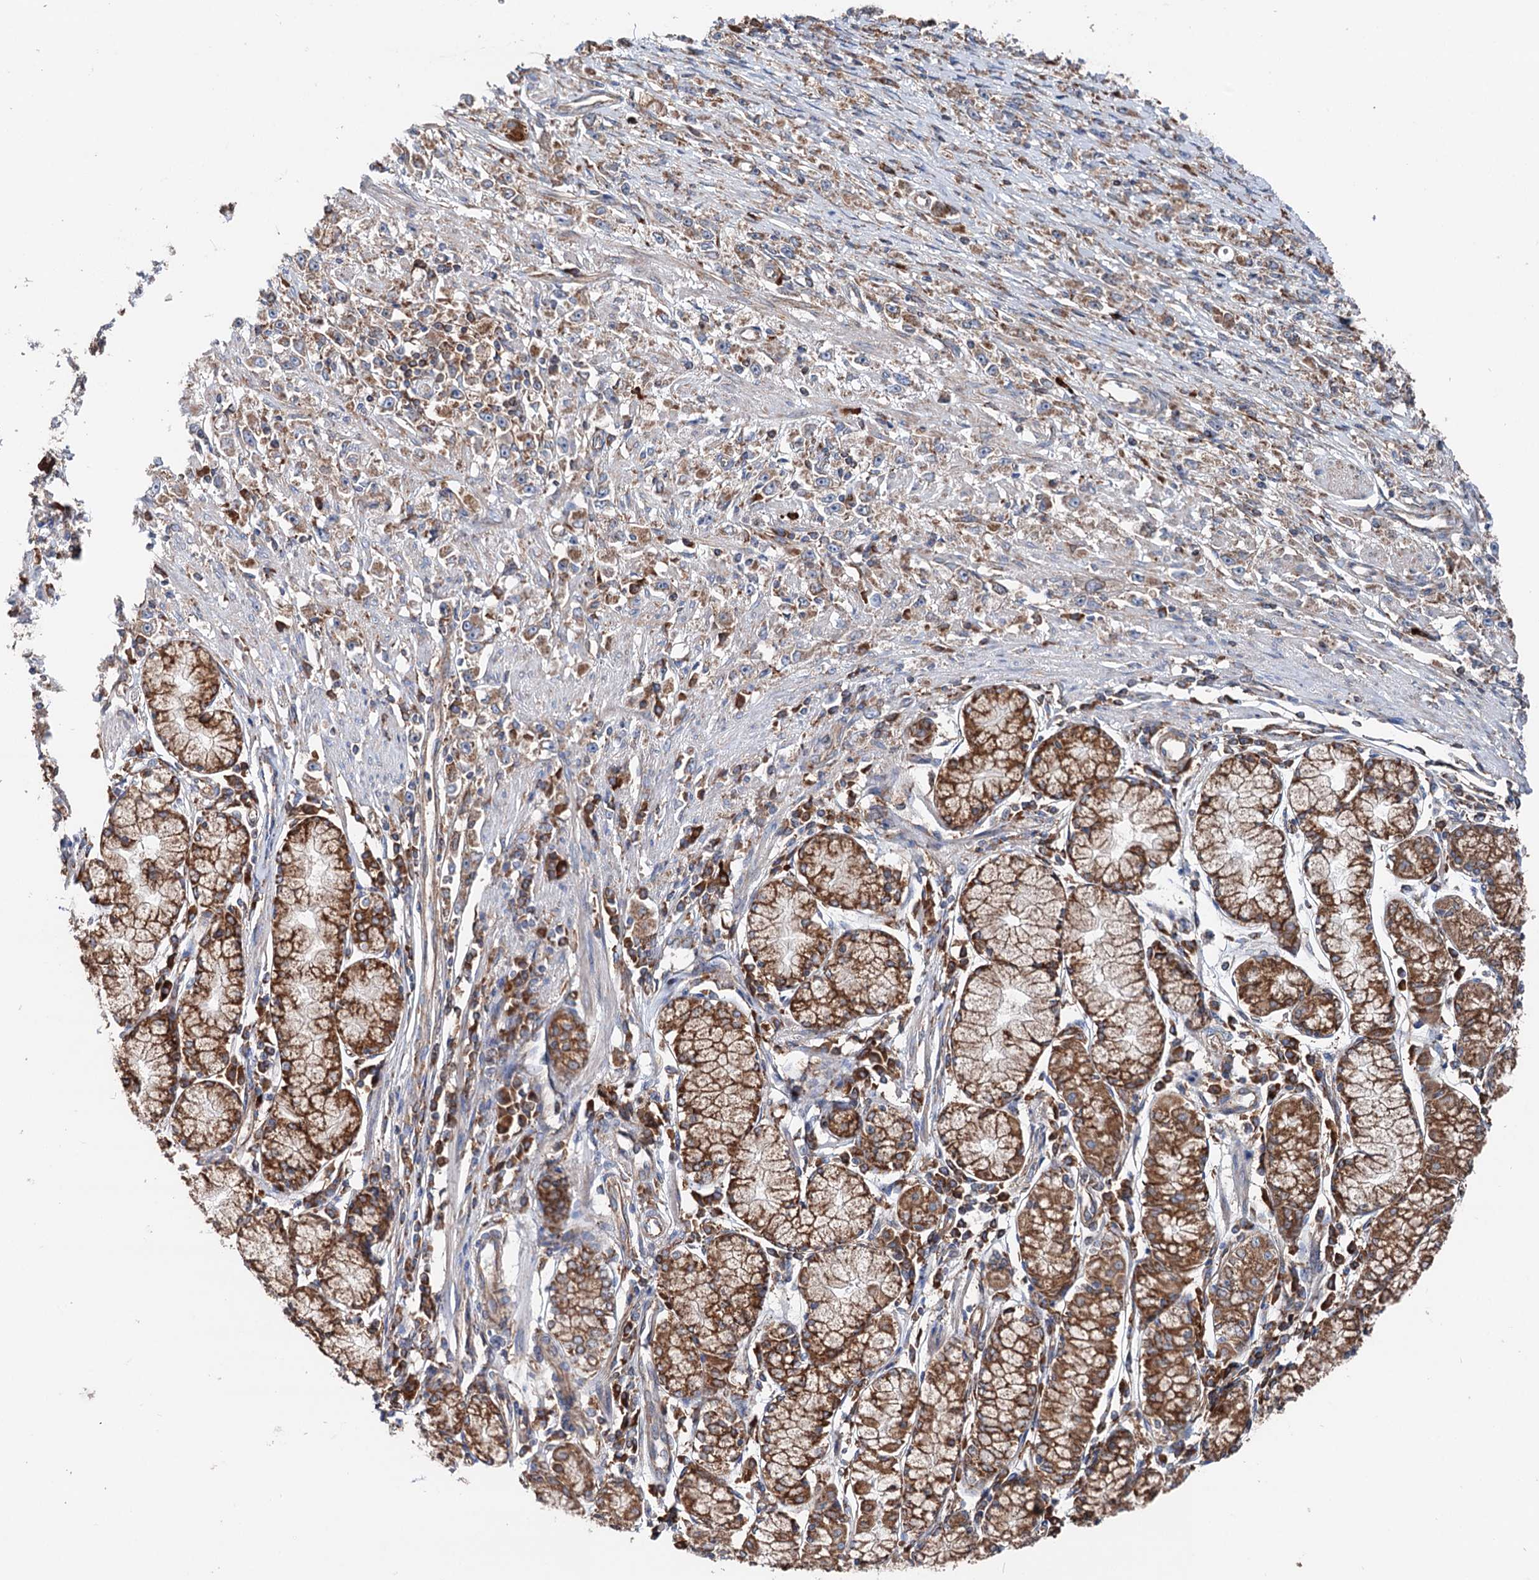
{"staining": {"intensity": "weak", "quantity": "25%-75%", "location": "cytoplasmic/membranous"}, "tissue": "stomach cancer", "cell_type": "Tumor cells", "image_type": "cancer", "snomed": [{"axis": "morphology", "description": "Adenocarcinoma, NOS"}, {"axis": "topography", "description": "Stomach"}], "caption": "Approximately 25%-75% of tumor cells in adenocarcinoma (stomach) display weak cytoplasmic/membranous protein positivity as visualized by brown immunohistochemical staining.", "gene": "ERP29", "patient": {"sex": "female", "age": 59}}